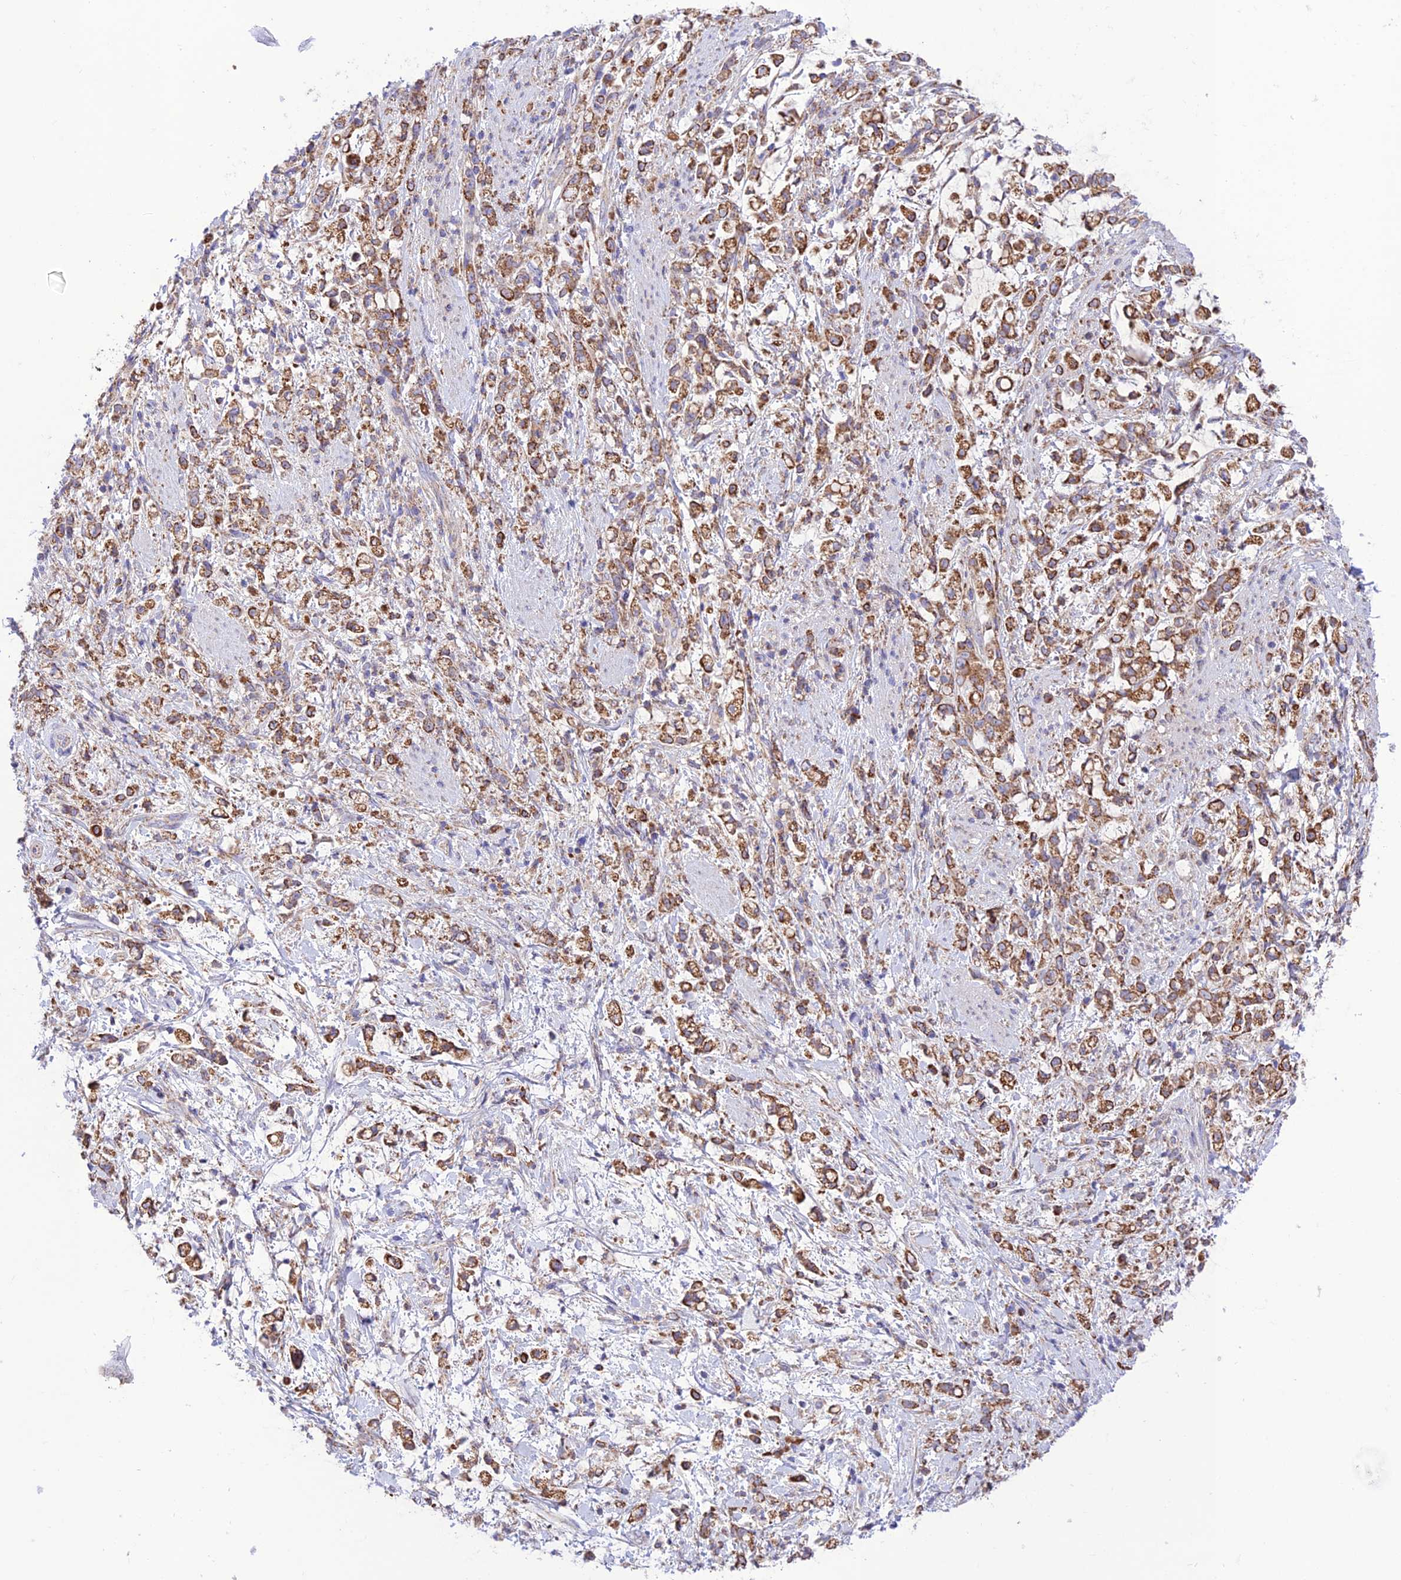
{"staining": {"intensity": "moderate", "quantity": ">75%", "location": "cytoplasmic/membranous"}, "tissue": "stomach cancer", "cell_type": "Tumor cells", "image_type": "cancer", "snomed": [{"axis": "morphology", "description": "Adenocarcinoma, NOS"}, {"axis": "topography", "description": "Stomach"}], "caption": "DAB immunohistochemical staining of human adenocarcinoma (stomach) reveals moderate cytoplasmic/membranous protein positivity in about >75% of tumor cells.", "gene": "UAP1L1", "patient": {"sex": "female", "age": 60}}